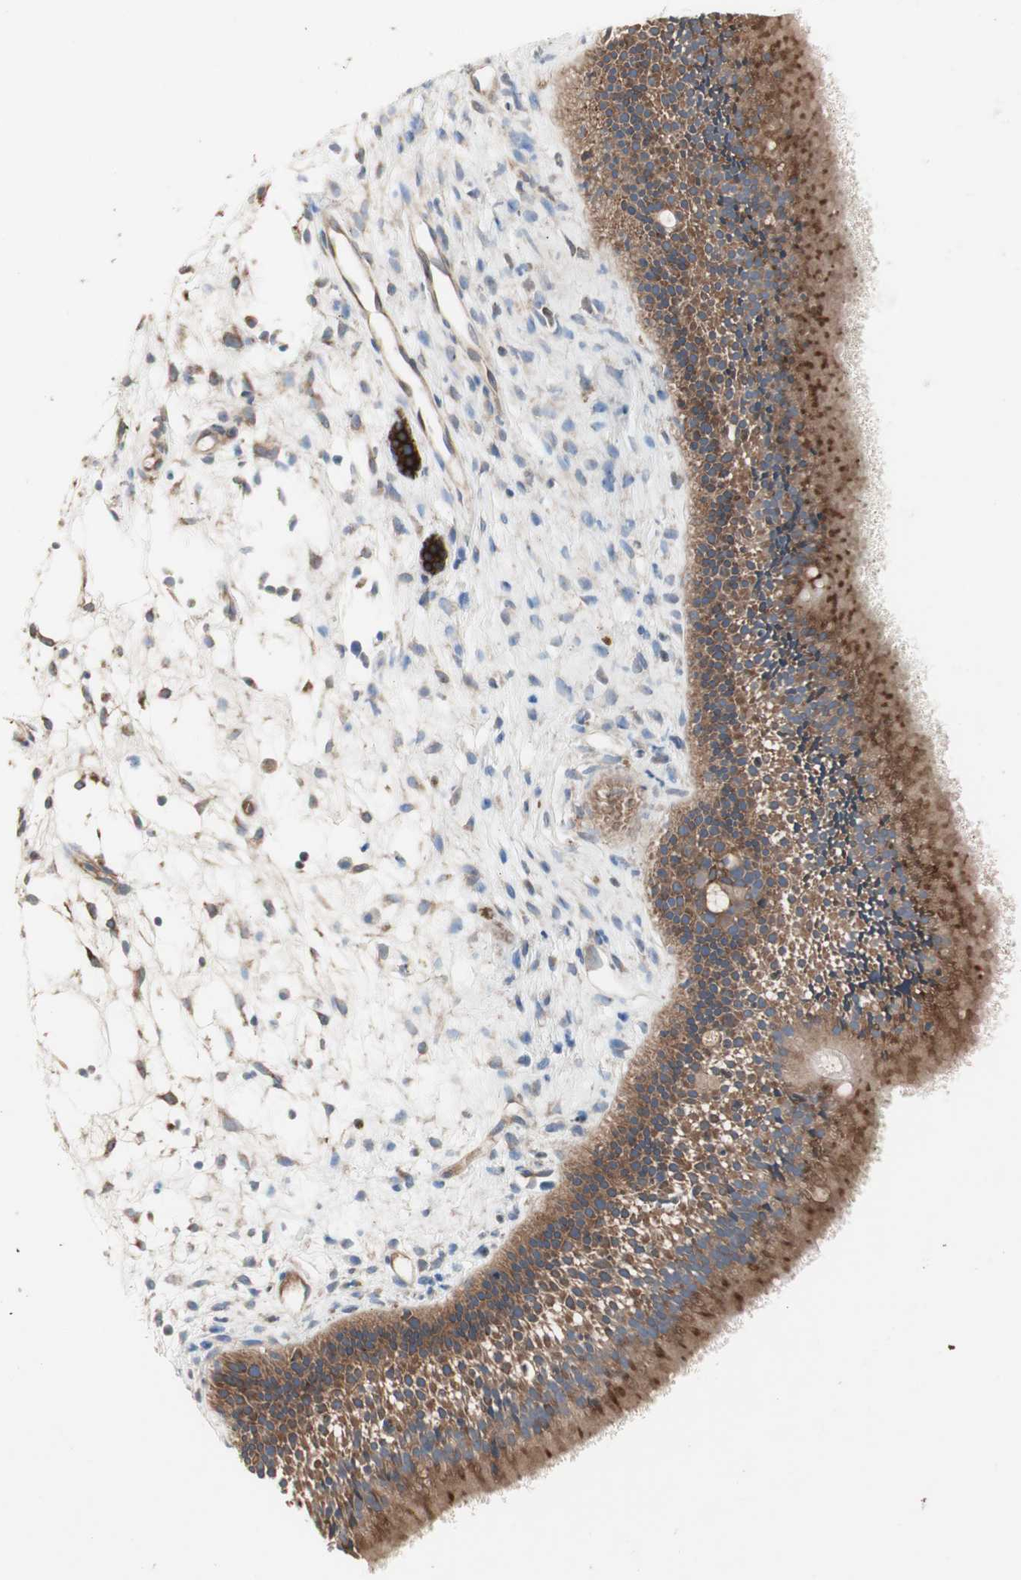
{"staining": {"intensity": "strong", "quantity": ">75%", "location": "cytoplasmic/membranous"}, "tissue": "nasopharynx", "cell_type": "Respiratory epithelial cells", "image_type": "normal", "snomed": [{"axis": "morphology", "description": "Normal tissue, NOS"}, {"axis": "topography", "description": "Nasopharynx"}], "caption": "Protein analysis of benign nasopharynx shows strong cytoplasmic/membranous expression in about >75% of respiratory epithelial cells. (DAB = brown stain, brightfield microscopy at high magnification).", "gene": "H6PD", "patient": {"sex": "female", "age": 54}}